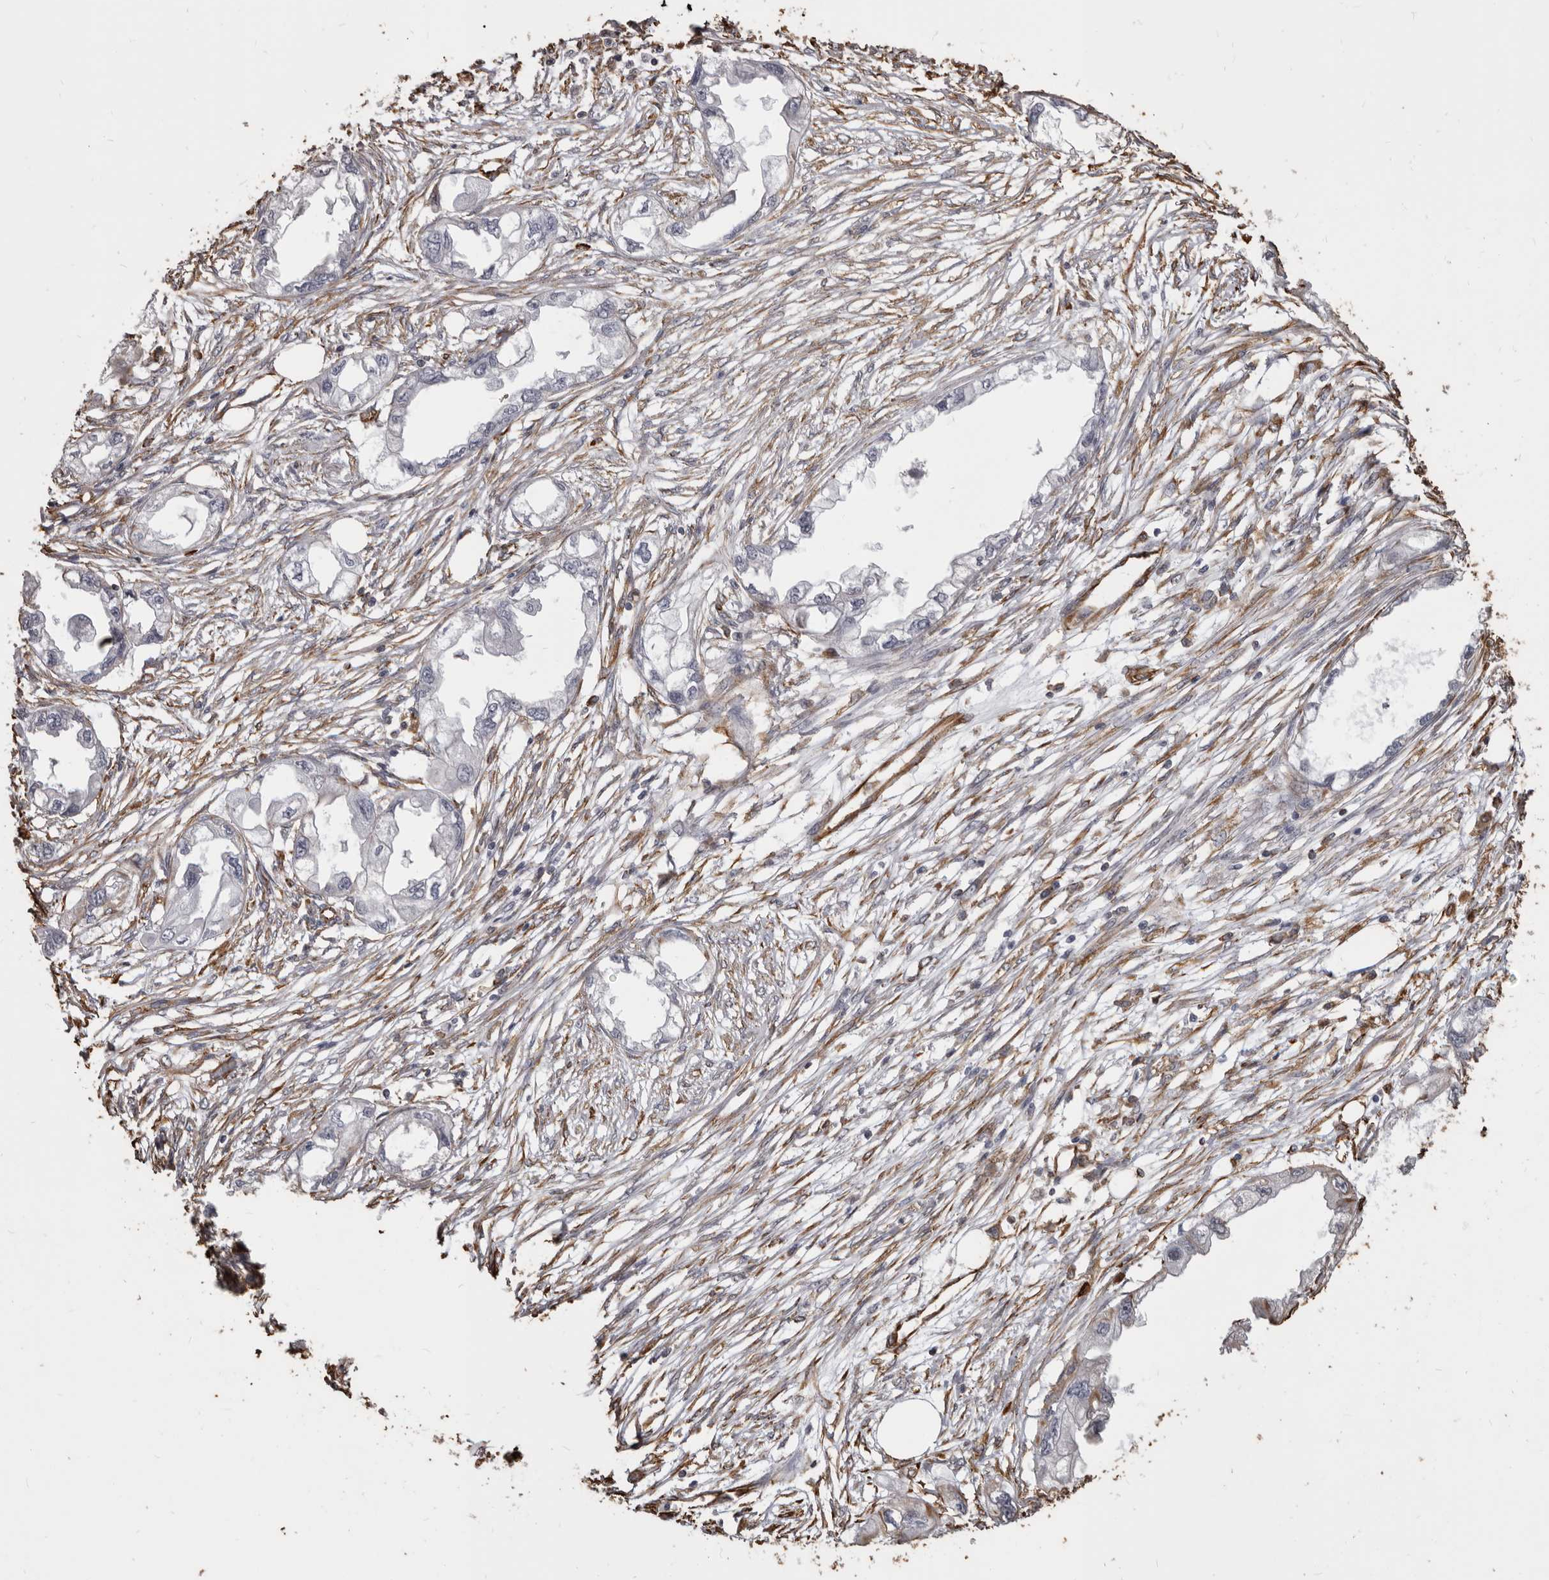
{"staining": {"intensity": "negative", "quantity": "none", "location": "none"}, "tissue": "endometrial cancer", "cell_type": "Tumor cells", "image_type": "cancer", "snomed": [{"axis": "morphology", "description": "Adenocarcinoma, NOS"}, {"axis": "morphology", "description": "Adenocarcinoma, metastatic, NOS"}, {"axis": "topography", "description": "Adipose tissue"}, {"axis": "topography", "description": "Endometrium"}], "caption": "The image demonstrates no staining of tumor cells in endometrial metastatic adenocarcinoma. The staining is performed using DAB (3,3'-diaminobenzidine) brown chromogen with nuclei counter-stained in using hematoxylin.", "gene": "MTURN", "patient": {"sex": "female", "age": 67}}